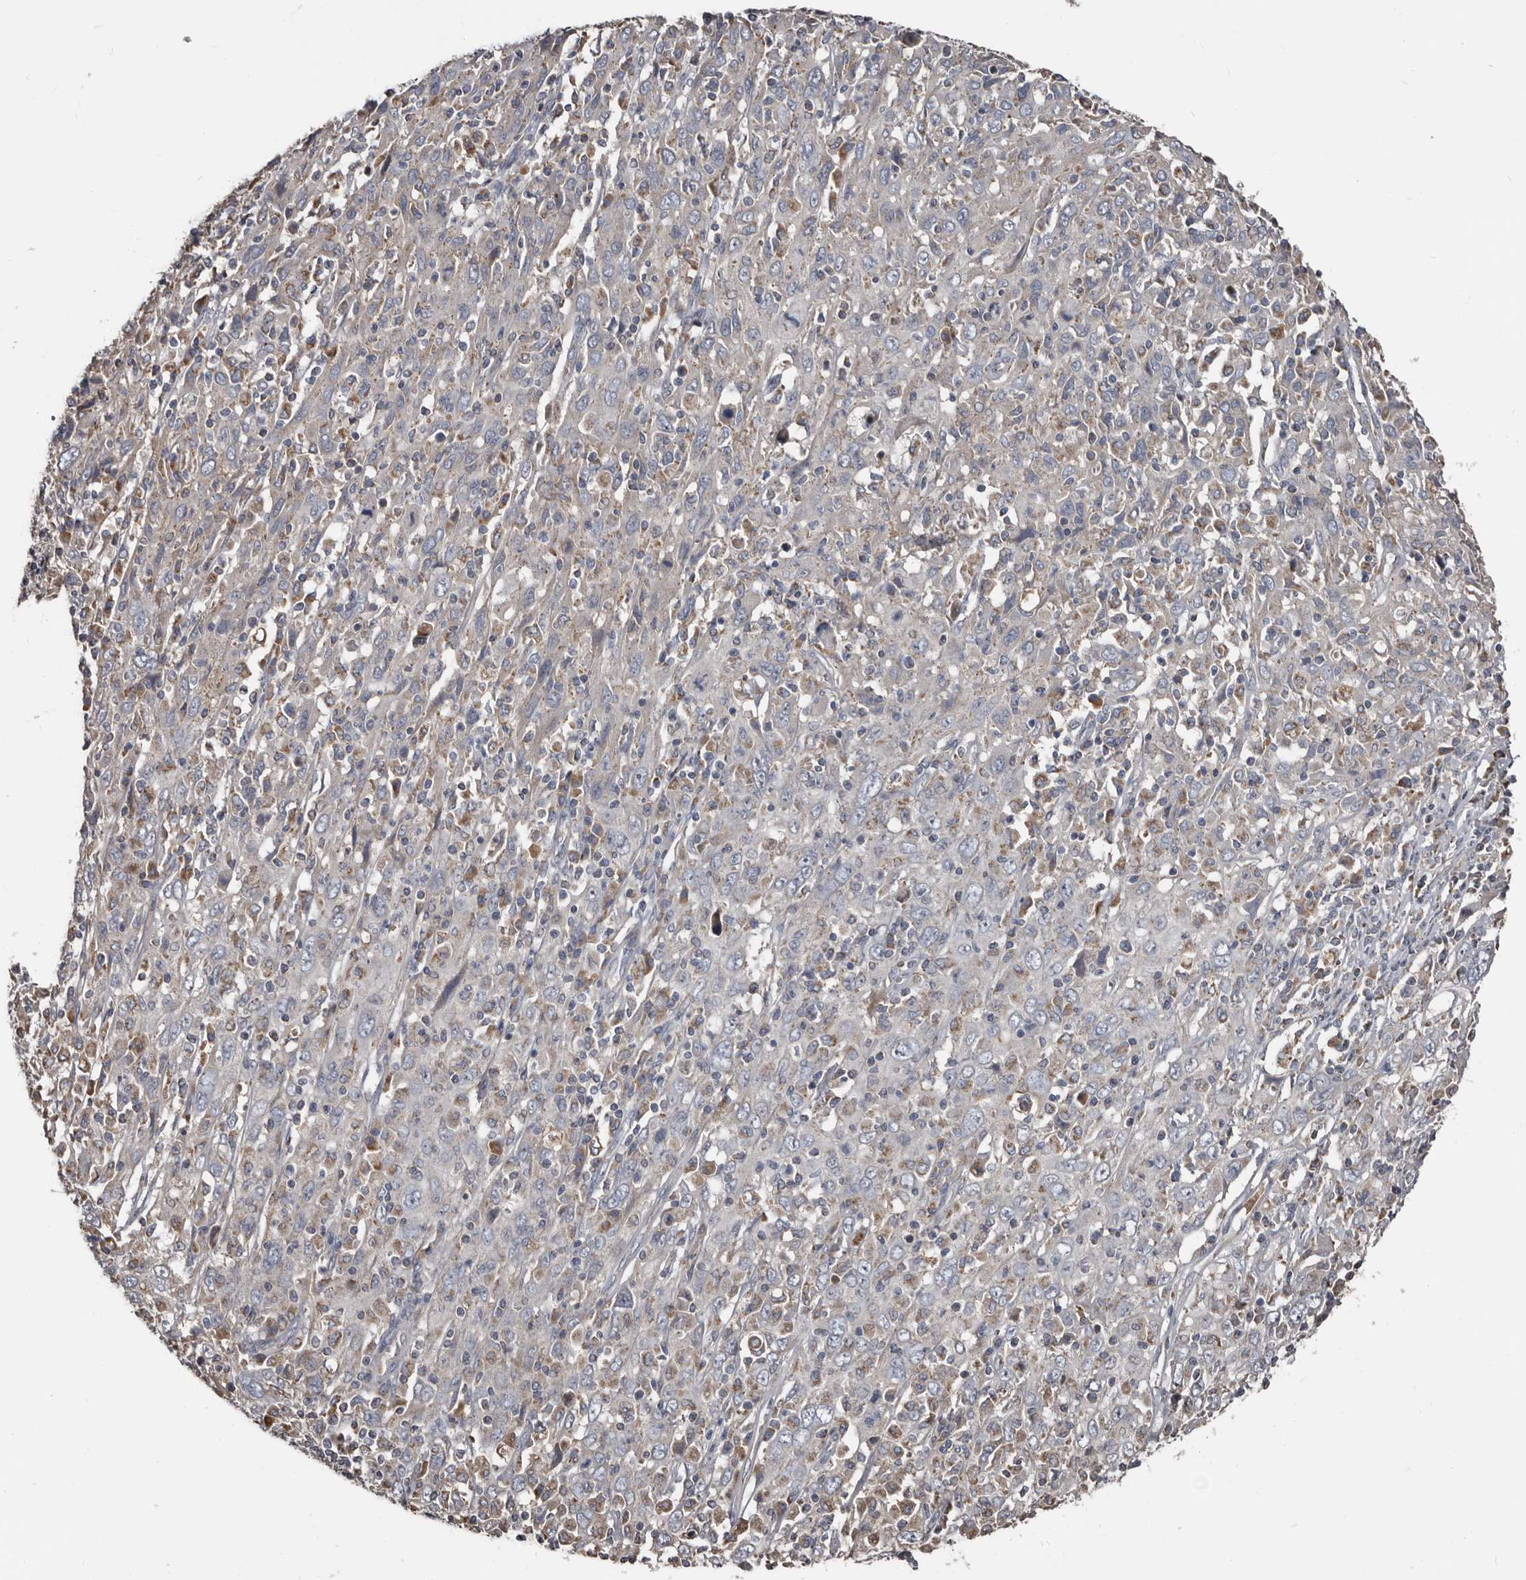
{"staining": {"intensity": "negative", "quantity": "none", "location": "none"}, "tissue": "cervical cancer", "cell_type": "Tumor cells", "image_type": "cancer", "snomed": [{"axis": "morphology", "description": "Squamous cell carcinoma, NOS"}, {"axis": "topography", "description": "Cervix"}], "caption": "IHC of human cervical cancer (squamous cell carcinoma) displays no positivity in tumor cells.", "gene": "GREB1", "patient": {"sex": "female", "age": 46}}